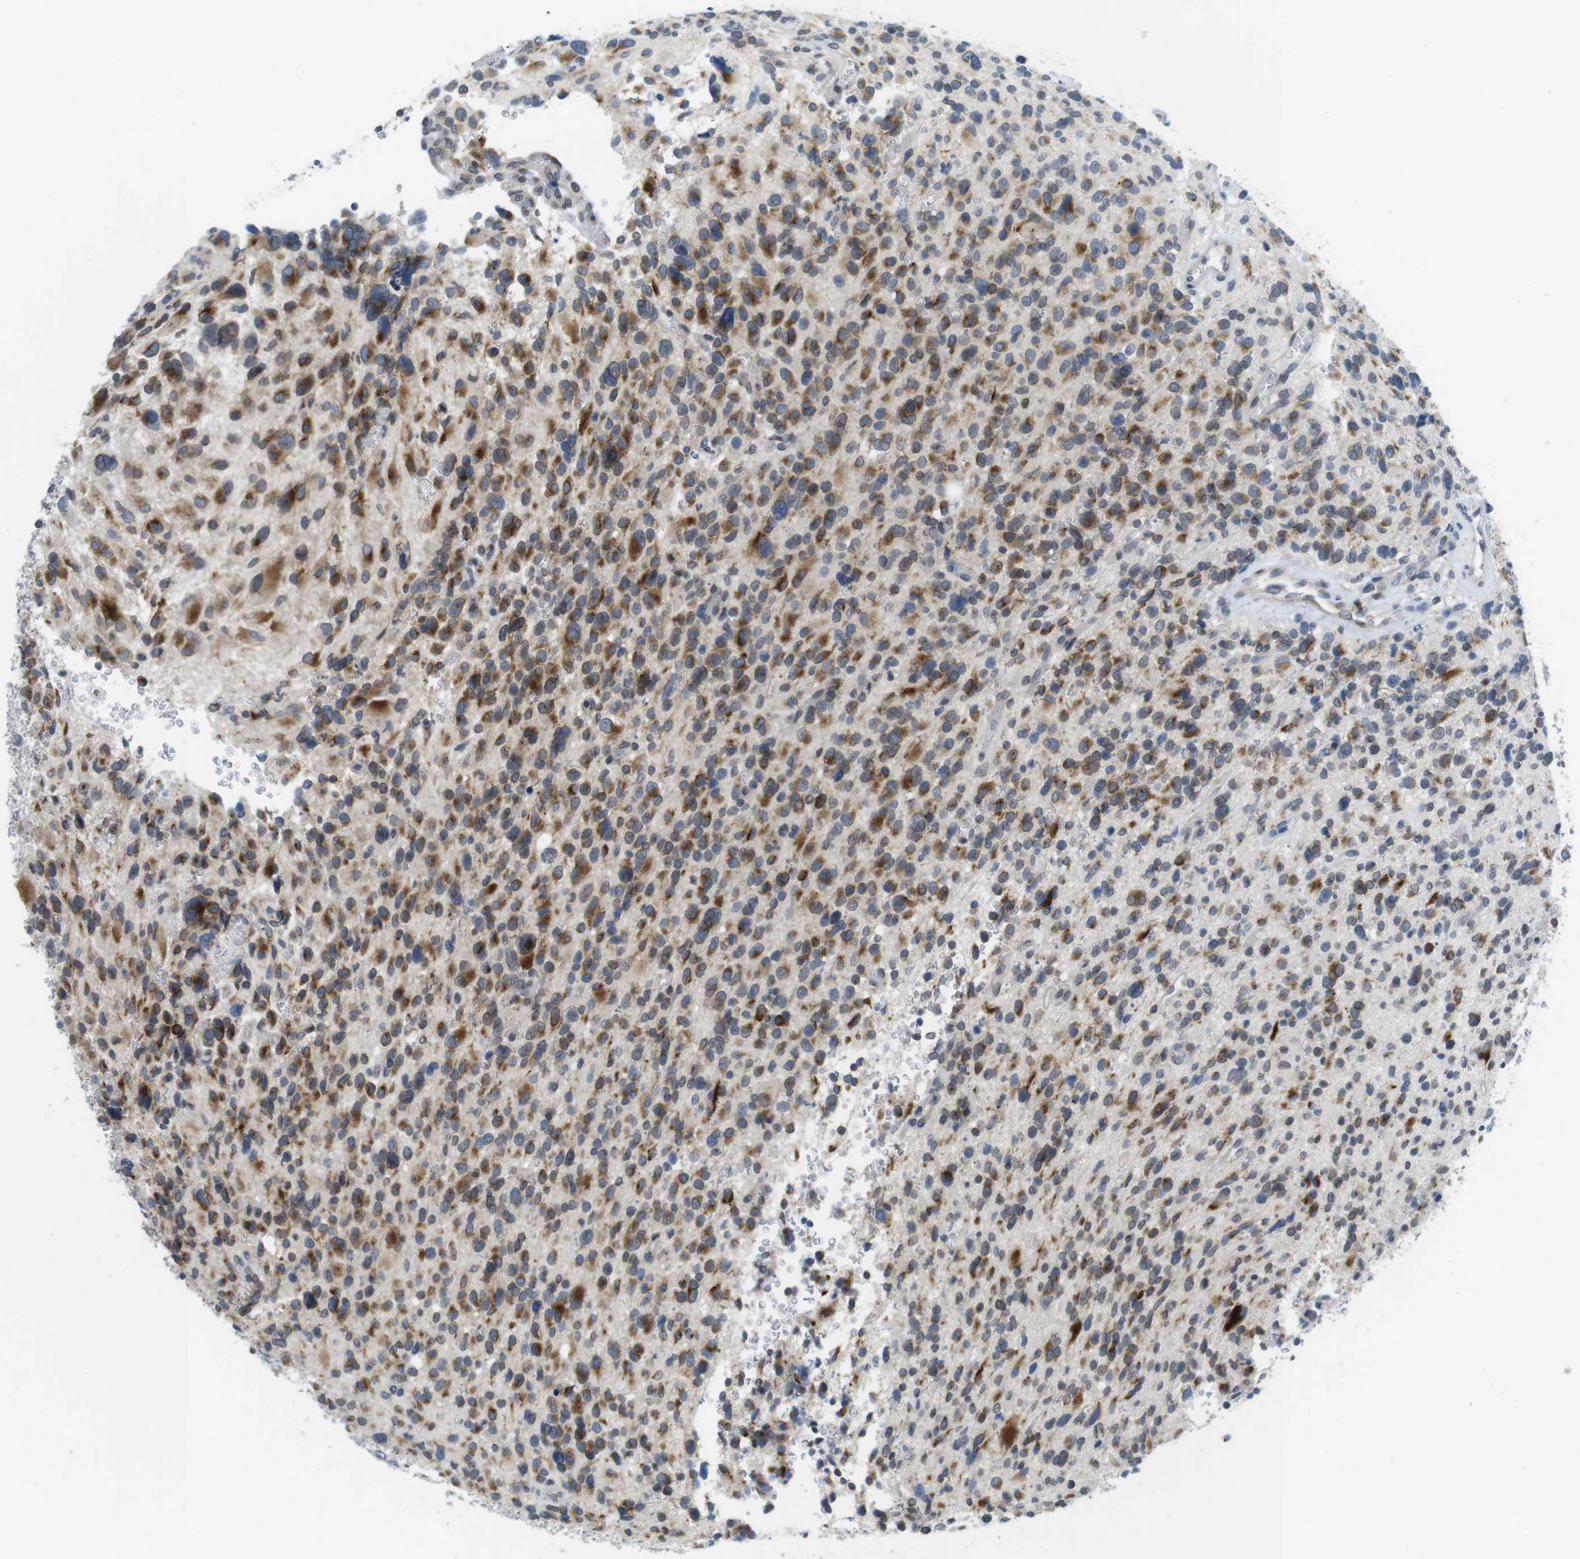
{"staining": {"intensity": "moderate", "quantity": "25%-75%", "location": "cytoplasmic/membranous"}, "tissue": "glioma", "cell_type": "Tumor cells", "image_type": "cancer", "snomed": [{"axis": "morphology", "description": "Glioma, malignant, High grade"}, {"axis": "topography", "description": "Brain"}], "caption": "Human glioma stained with a protein marker shows moderate staining in tumor cells.", "gene": "ERGIC3", "patient": {"sex": "male", "age": 48}}